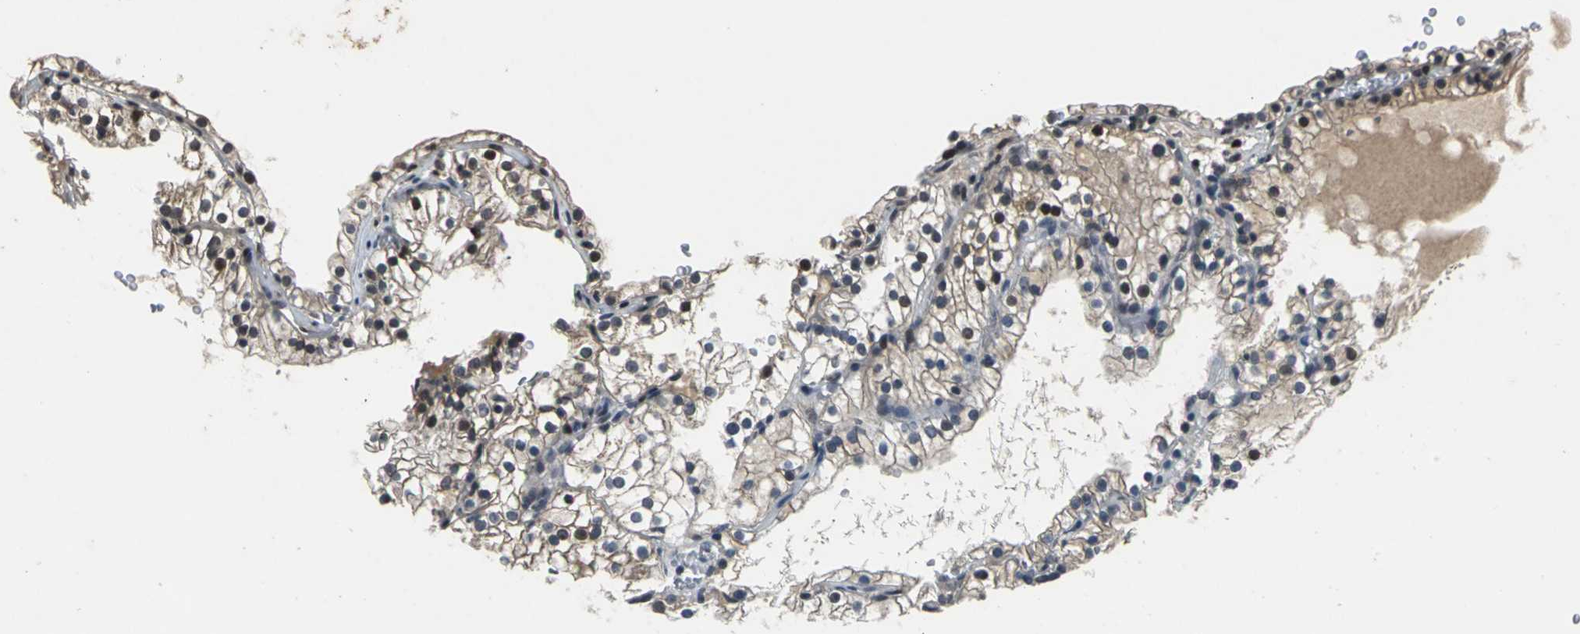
{"staining": {"intensity": "moderate", "quantity": "25%-75%", "location": "cytoplasmic/membranous,nuclear"}, "tissue": "renal cancer", "cell_type": "Tumor cells", "image_type": "cancer", "snomed": [{"axis": "morphology", "description": "Adenocarcinoma, NOS"}, {"axis": "topography", "description": "Kidney"}], "caption": "Immunohistochemistry (IHC) of adenocarcinoma (renal) exhibits medium levels of moderate cytoplasmic/membranous and nuclear staining in about 25%-75% of tumor cells.", "gene": "JADE3", "patient": {"sex": "female", "age": 41}}